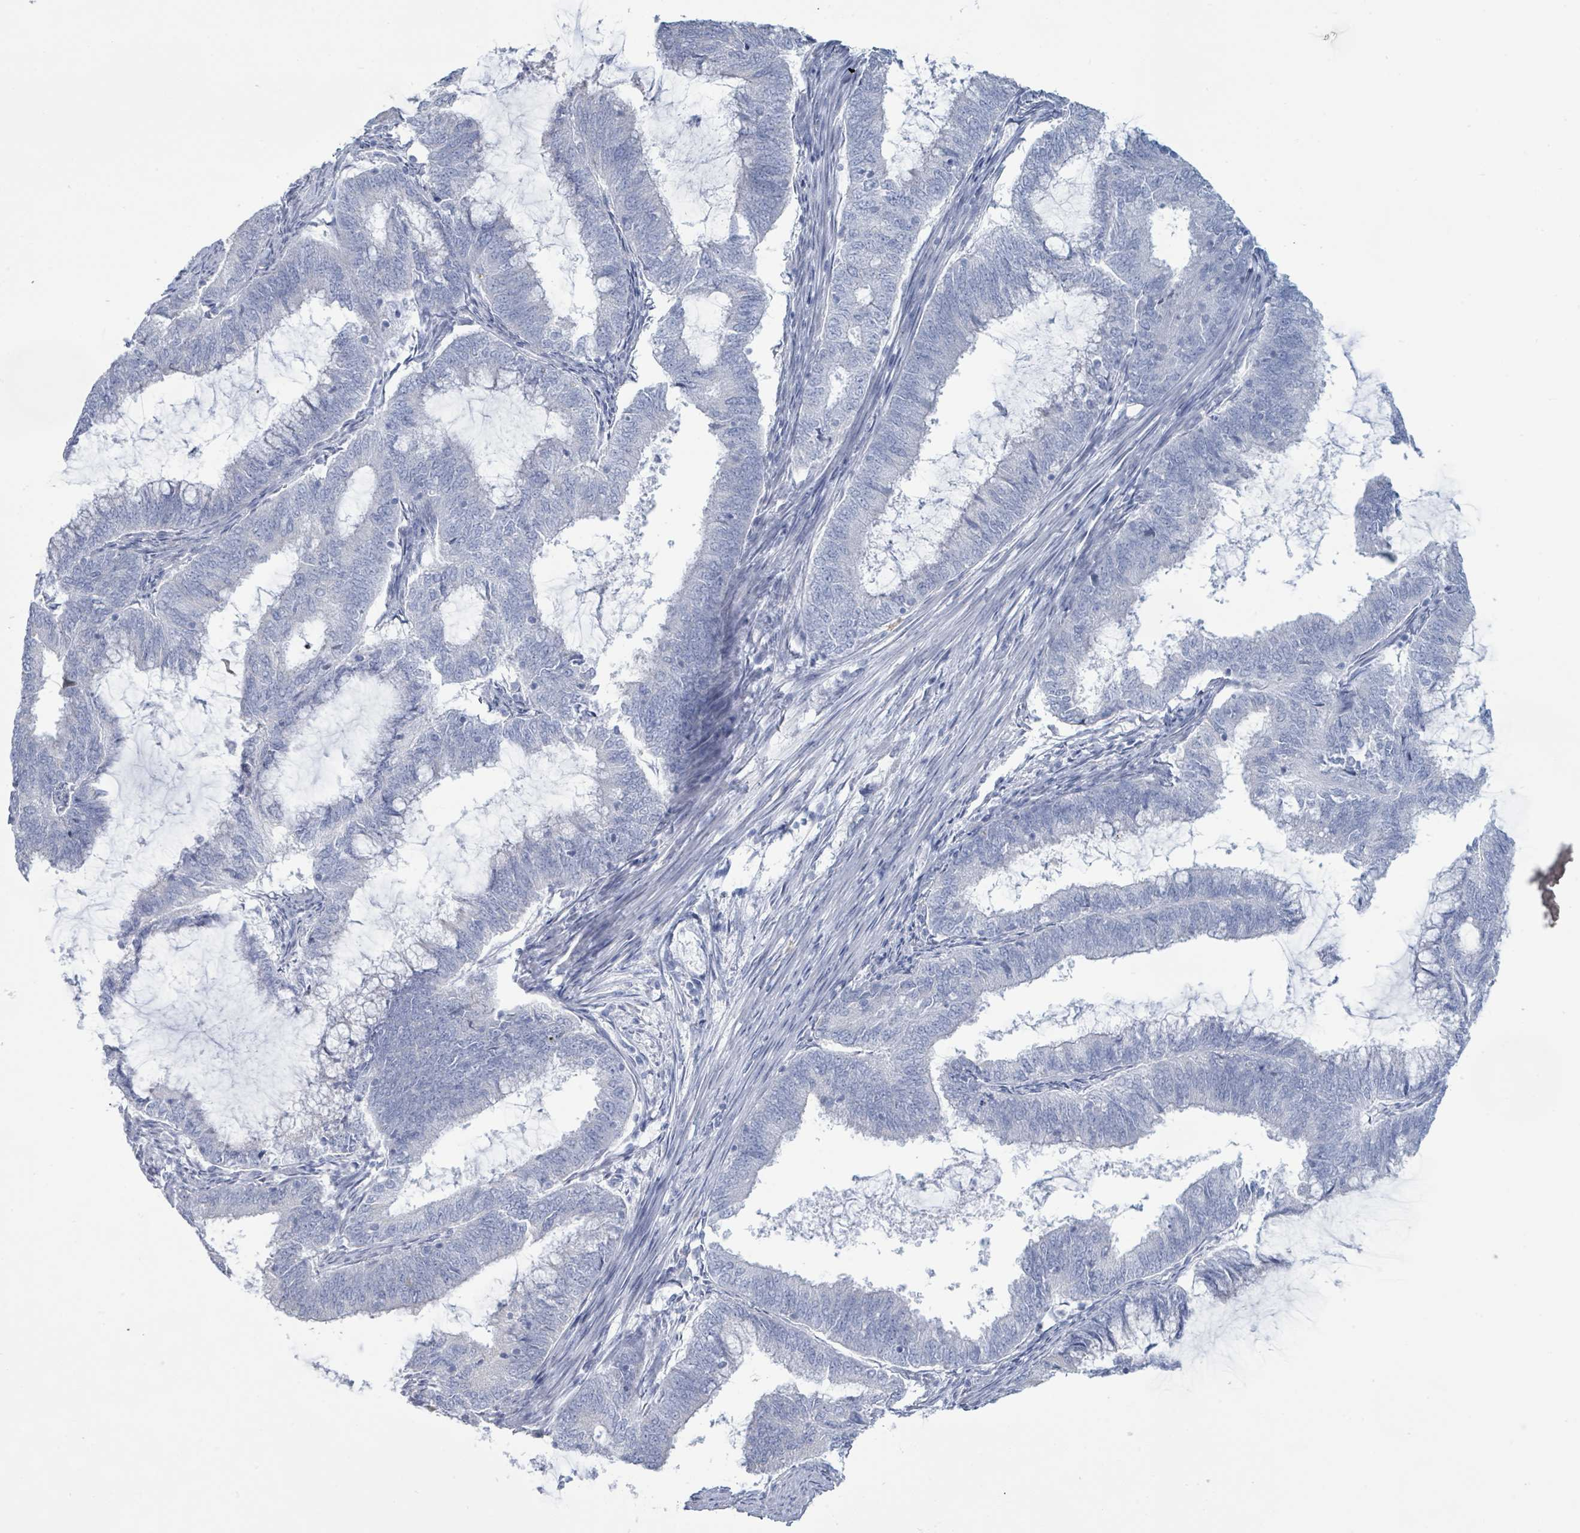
{"staining": {"intensity": "negative", "quantity": "none", "location": "none"}, "tissue": "endometrial cancer", "cell_type": "Tumor cells", "image_type": "cancer", "snomed": [{"axis": "morphology", "description": "Adenocarcinoma, NOS"}, {"axis": "topography", "description": "Endometrium"}], "caption": "Adenocarcinoma (endometrial) was stained to show a protein in brown. There is no significant staining in tumor cells.", "gene": "PGA3", "patient": {"sex": "female", "age": 51}}